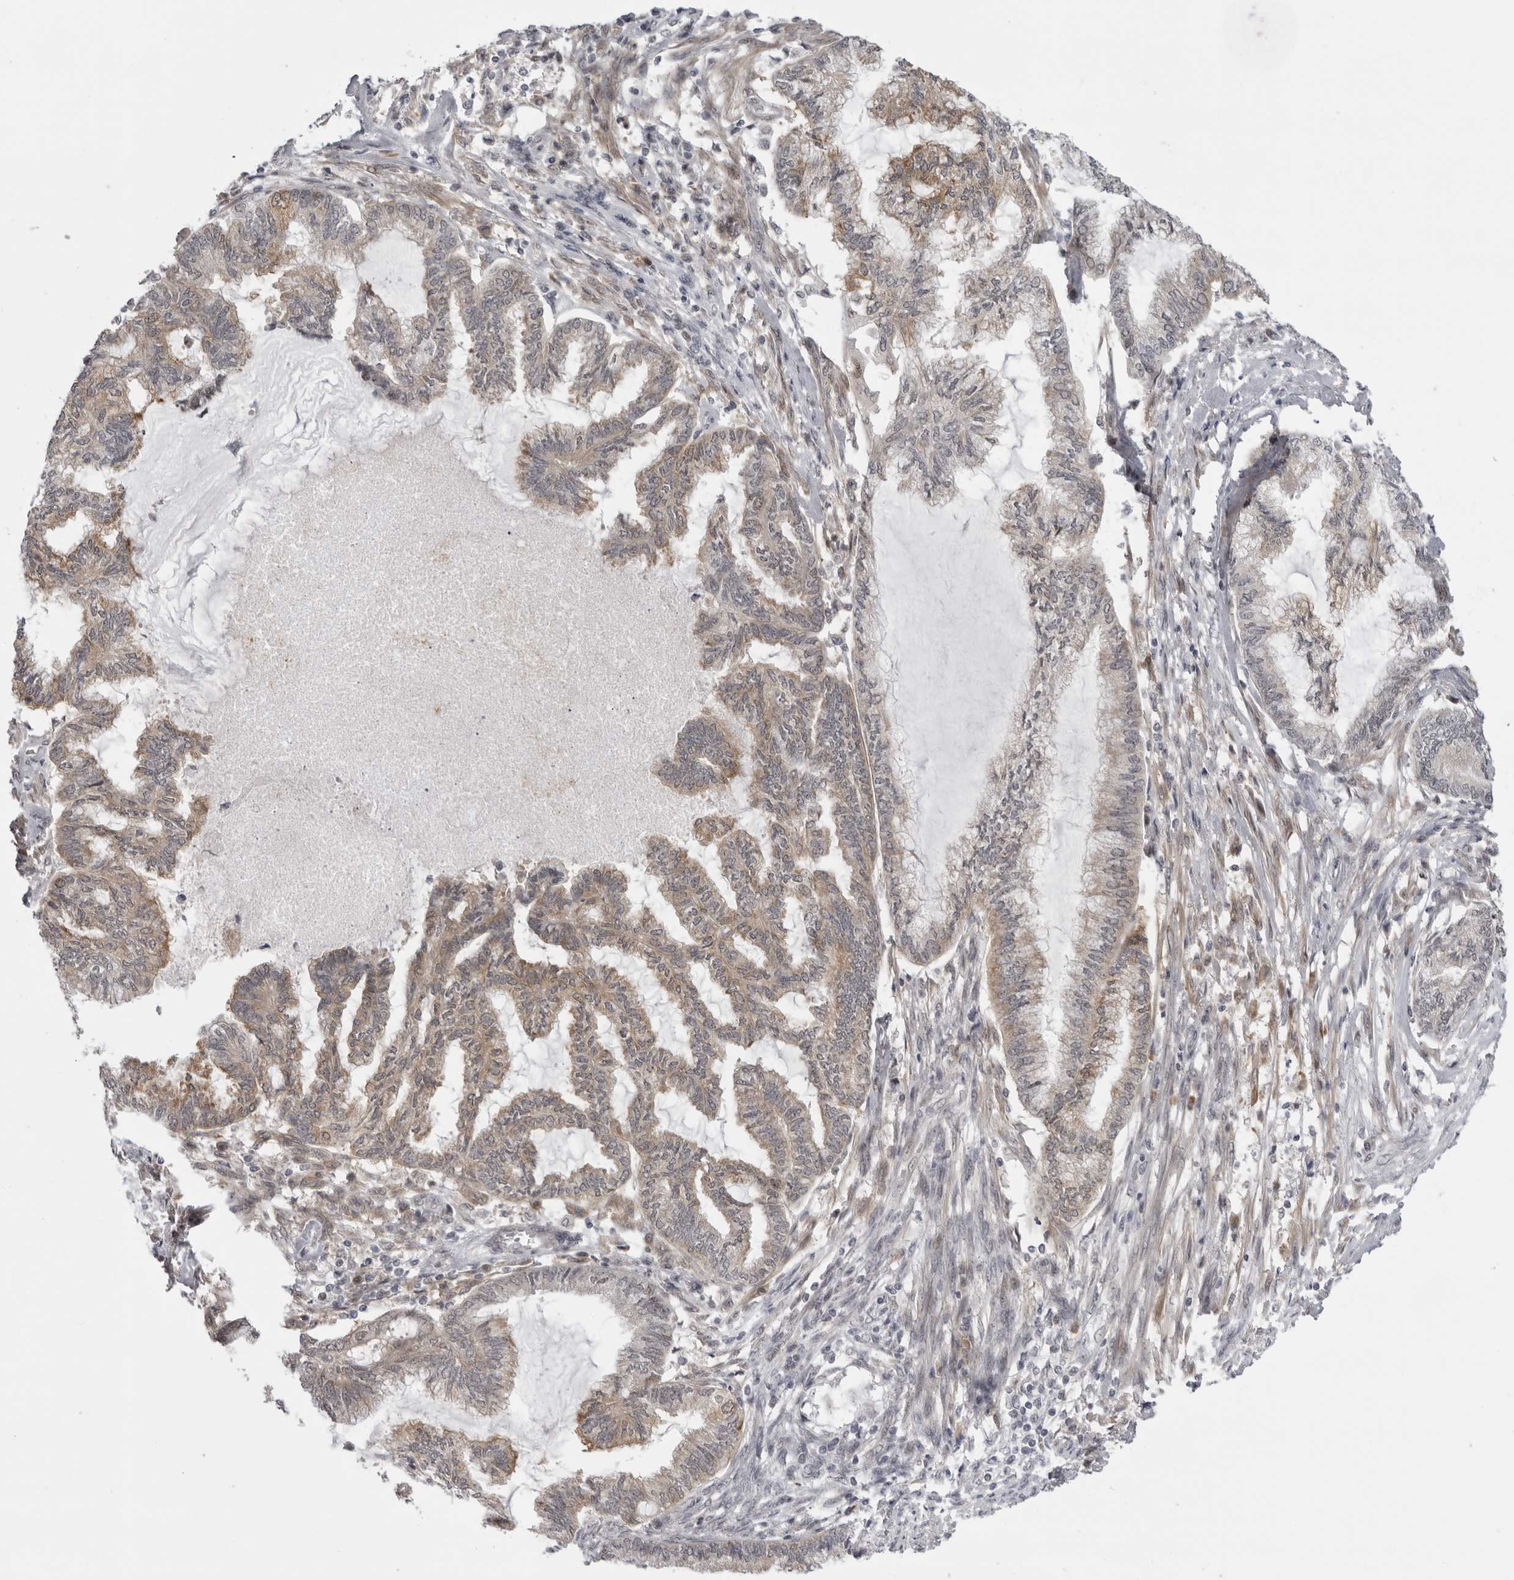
{"staining": {"intensity": "moderate", "quantity": ">75%", "location": "cytoplasmic/membranous"}, "tissue": "endometrial cancer", "cell_type": "Tumor cells", "image_type": "cancer", "snomed": [{"axis": "morphology", "description": "Adenocarcinoma, NOS"}, {"axis": "topography", "description": "Endometrium"}], "caption": "Moderate cytoplasmic/membranous positivity is seen in approximately >75% of tumor cells in adenocarcinoma (endometrial).", "gene": "ALPK2", "patient": {"sex": "female", "age": 86}}